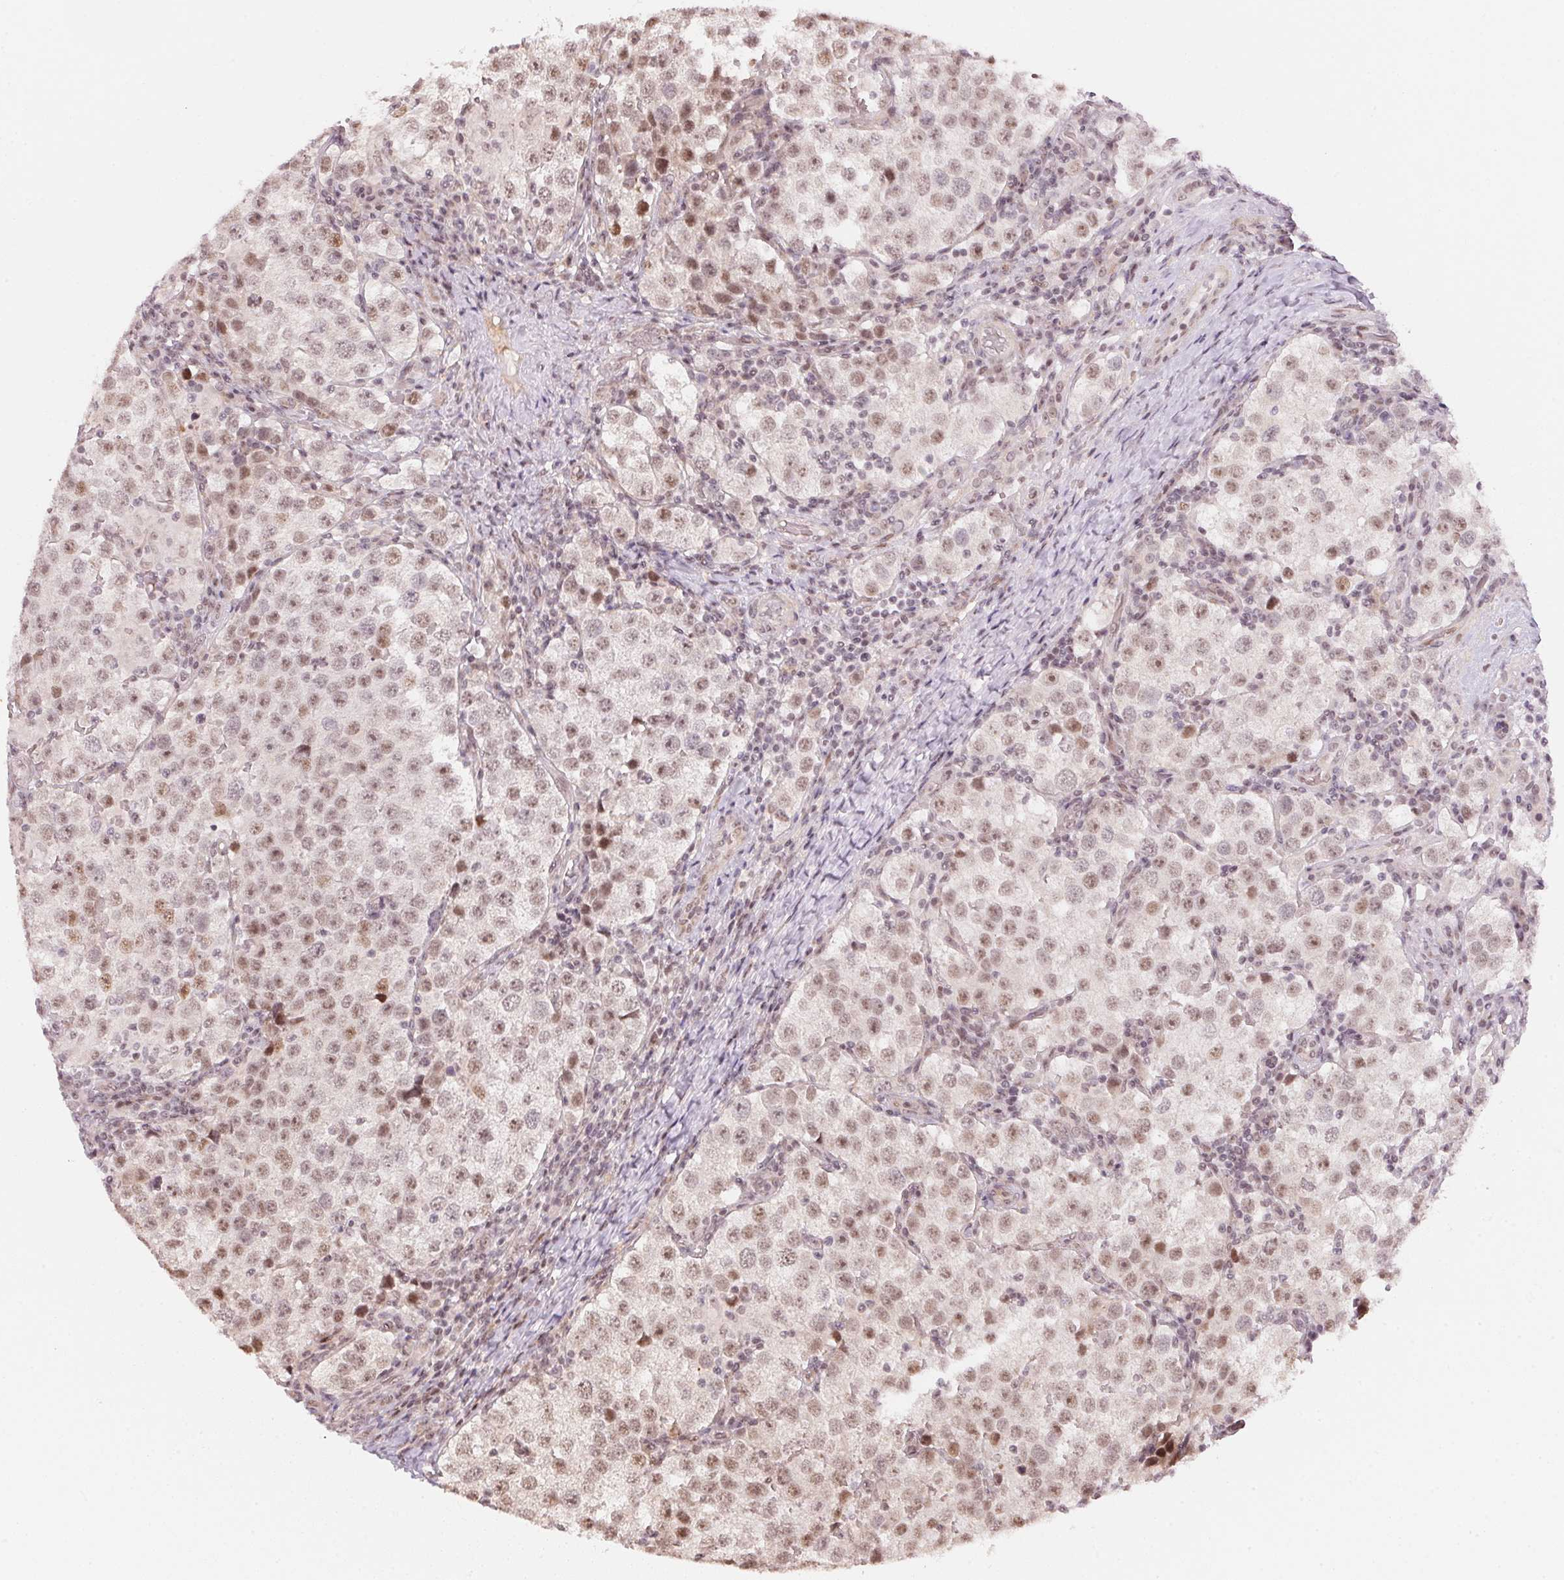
{"staining": {"intensity": "weak", "quantity": ">75%", "location": "nuclear"}, "tissue": "testis cancer", "cell_type": "Tumor cells", "image_type": "cancer", "snomed": [{"axis": "morphology", "description": "Seminoma, NOS"}, {"axis": "topography", "description": "Testis"}], "caption": "A high-resolution image shows immunohistochemistry (IHC) staining of testis cancer (seminoma), which demonstrates weak nuclear staining in about >75% of tumor cells.", "gene": "KAT6A", "patient": {"sex": "male", "age": 37}}